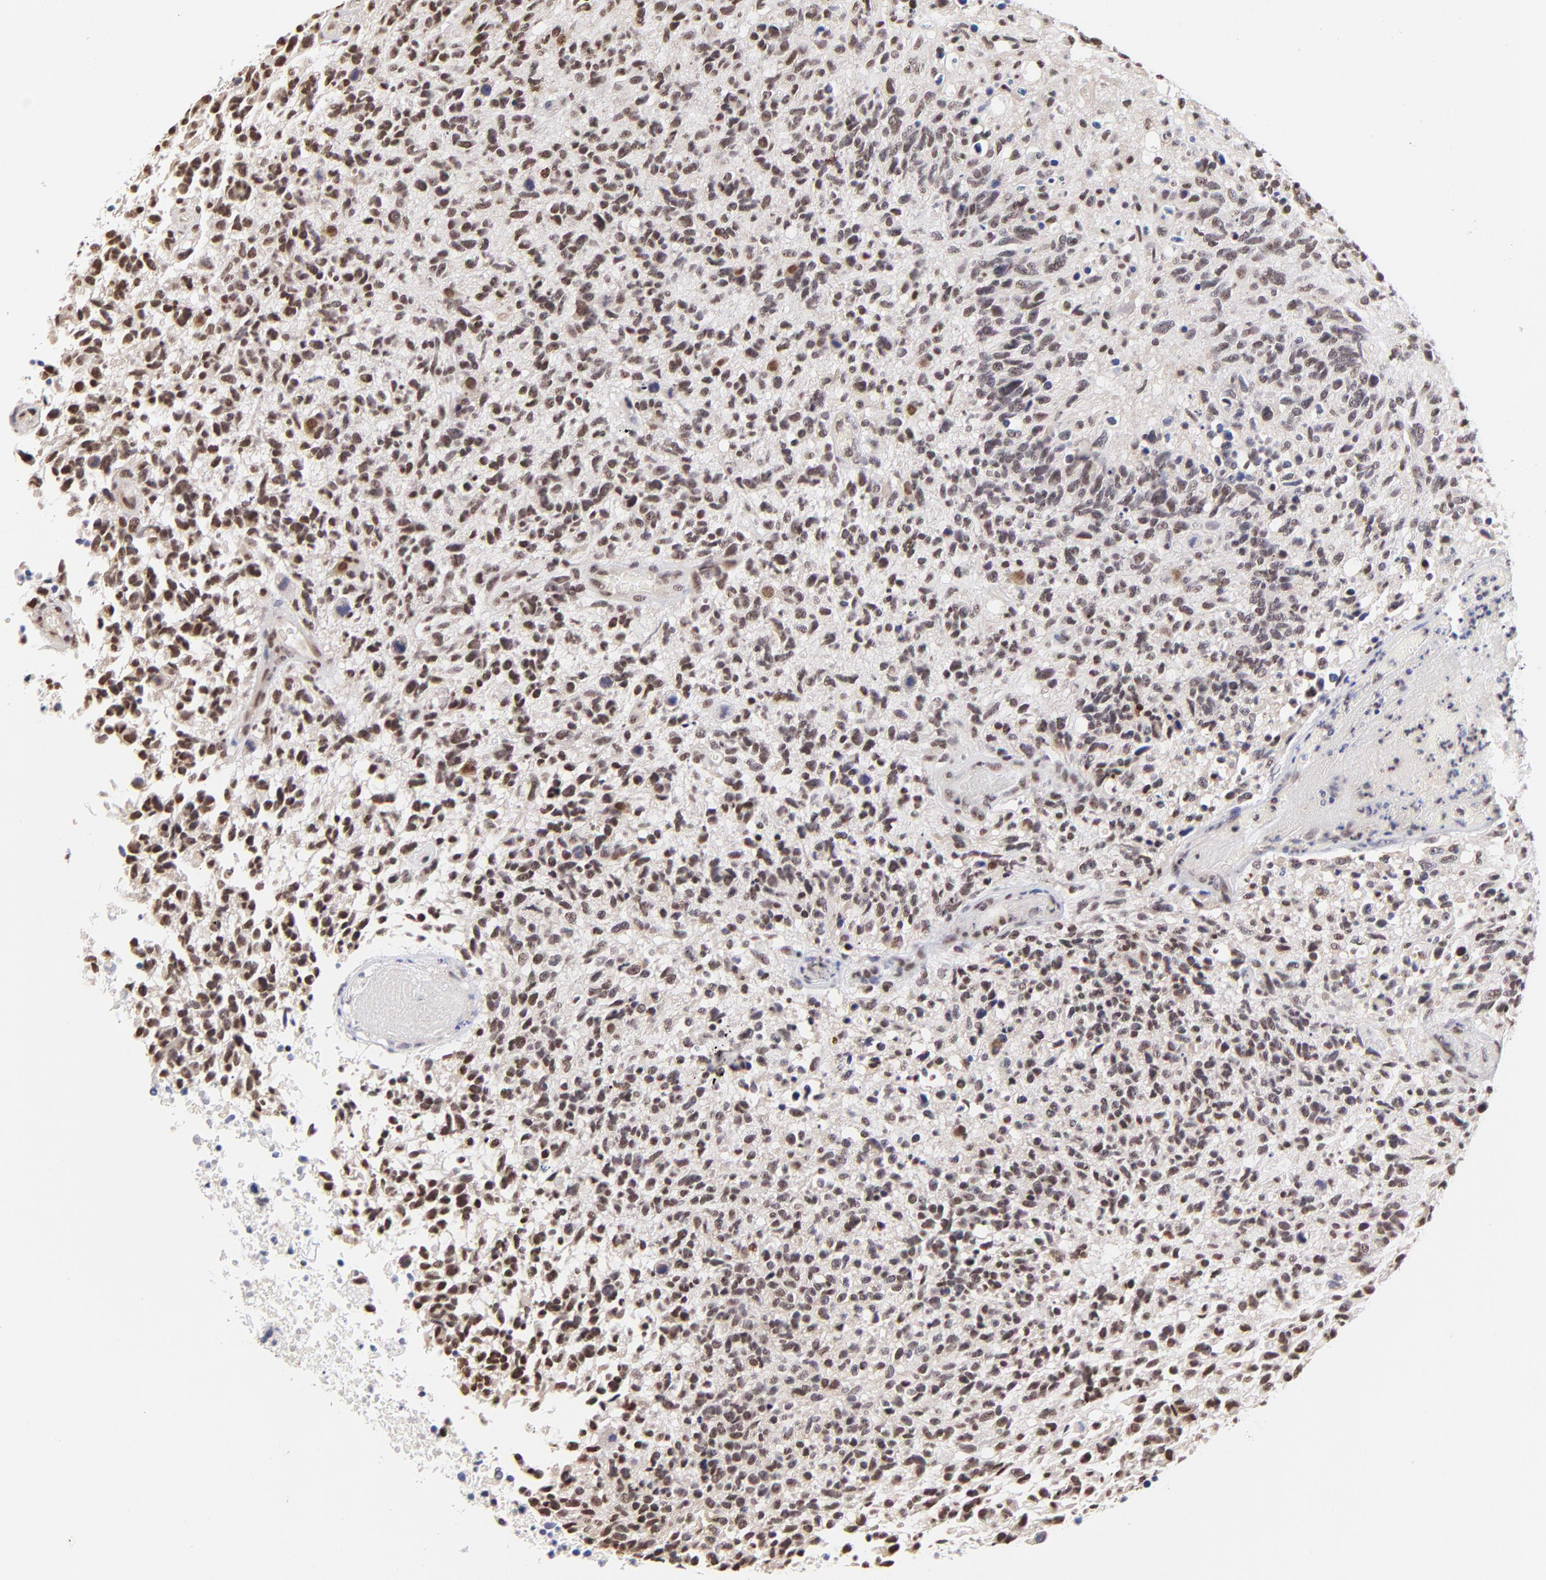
{"staining": {"intensity": "moderate", "quantity": ">75%", "location": "nuclear"}, "tissue": "glioma", "cell_type": "Tumor cells", "image_type": "cancer", "snomed": [{"axis": "morphology", "description": "Glioma, malignant, High grade"}, {"axis": "topography", "description": "Brain"}], "caption": "A histopathology image of human malignant glioma (high-grade) stained for a protein demonstrates moderate nuclear brown staining in tumor cells. (brown staining indicates protein expression, while blue staining denotes nuclei).", "gene": "ZNF670", "patient": {"sex": "male", "age": 72}}